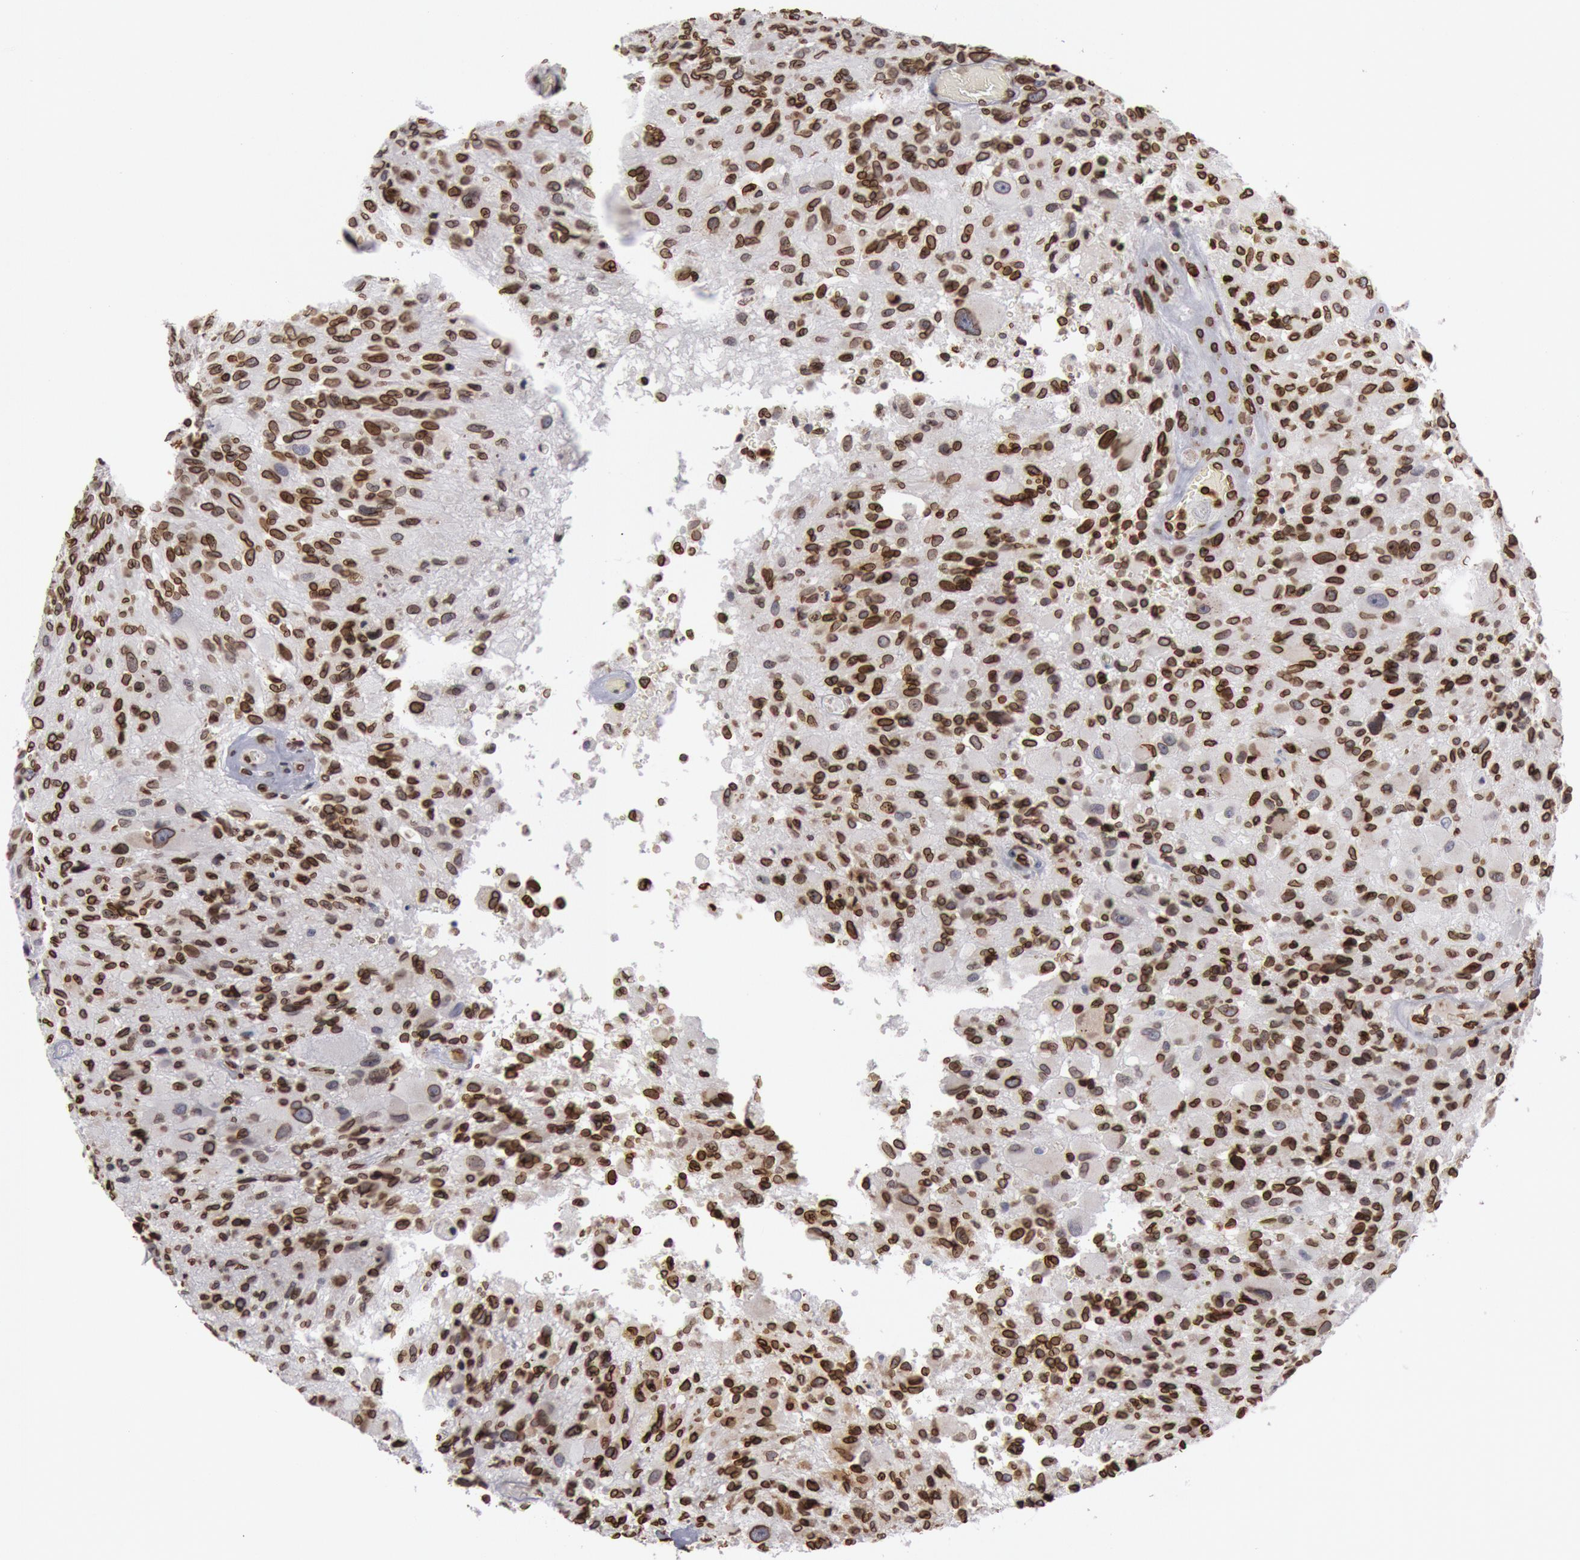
{"staining": {"intensity": "strong", "quantity": ">75%", "location": "cytoplasmic/membranous,nuclear"}, "tissue": "glioma", "cell_type": "Tumor cells", "image_type": "cancer", "snomed": [{"axis": "morphology", "description": "Glioma, malignant, High grade"}, {"axis": "topography", "description": "Brain"}], "caption": "Glioma stained with a protein marker exhibits strong staining in tumor cells.", "gene": "SUN2", "patient": {"sex": "male", "age": 69}}